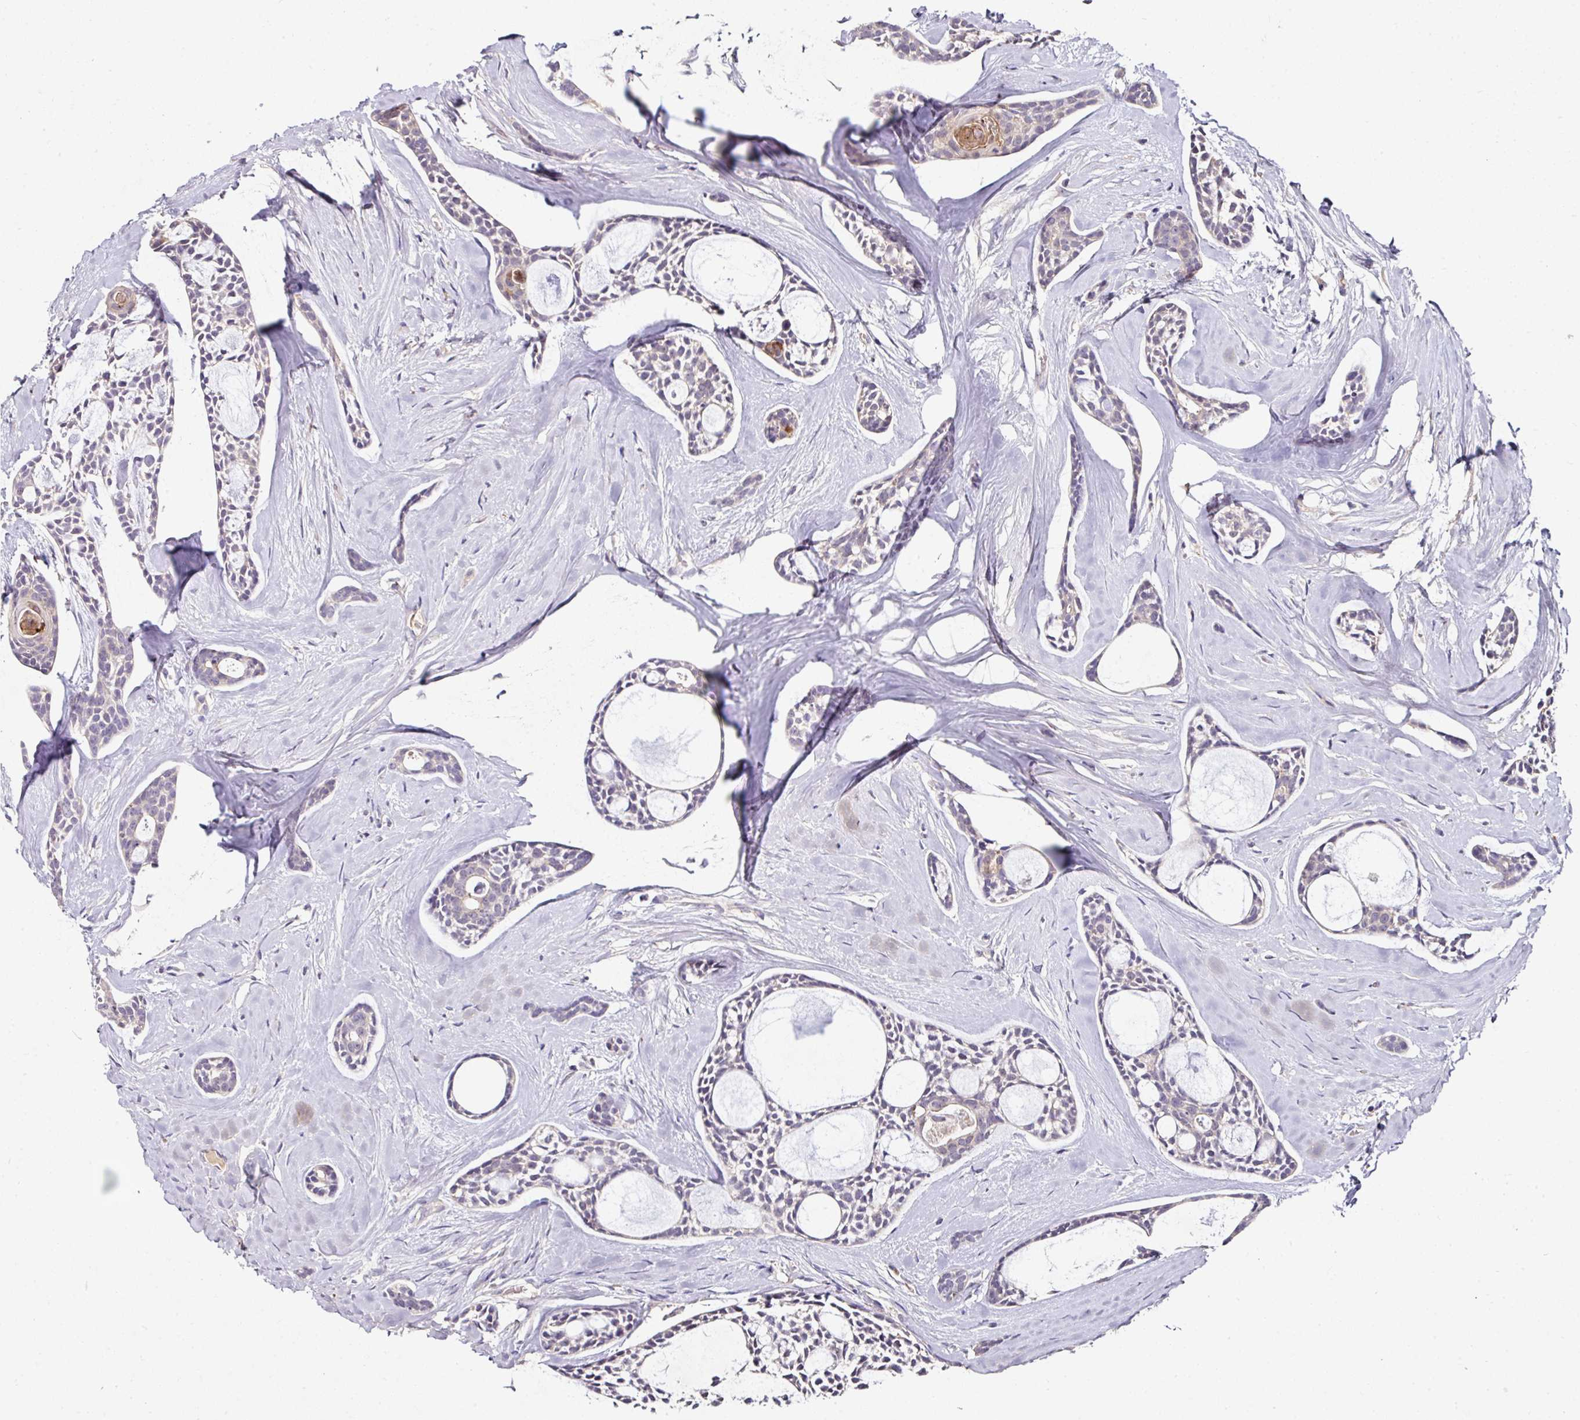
{"staining": {"intensity": "negative", "quantity": "none", "location": "none"}, "tissue": "head and neck cancer", "cell_type": "Tumor cells", "image_type": "cancer", "snomed": [{"axis": "morphology", "description": "Adenocarcinoma, NOS"}, {"axis": "topography", "description": "Subcutis"}, {"axis": "topography", "description": "Head-Neck"}], "caption": "Tumor cells are negative for protein expression in human head and neck adenocarcinoma.", "gene": "AEBP2", "patient": {"sex": "female", "age": 73}}